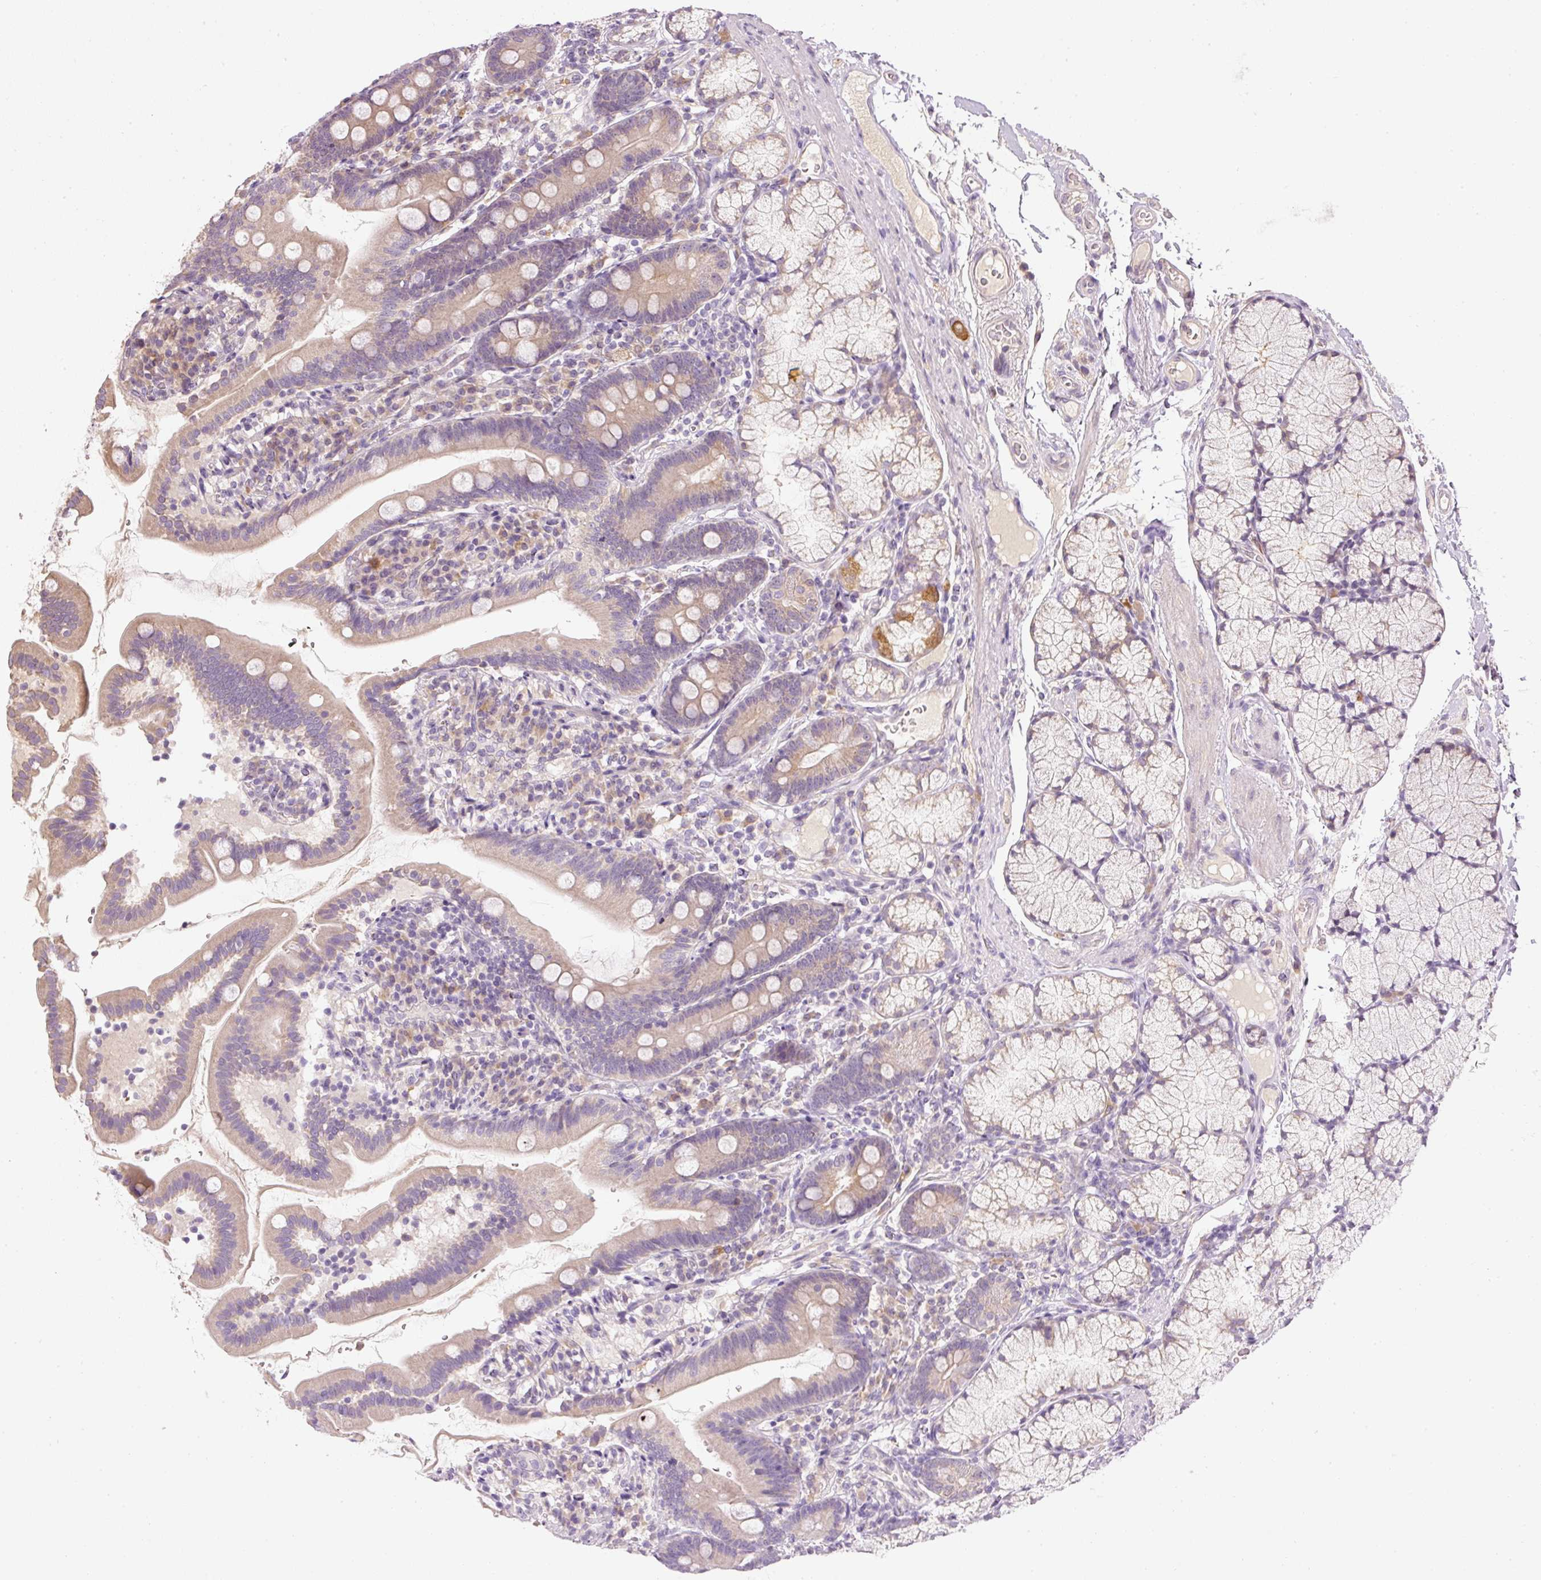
{"staining": {"intensity": "weak", "quantity": ">75%", "location": "cytoplasmic/membranous"}, "tissue": "duodenum", "cell_type": "Glandular cells", "image_type": "normal", "snomed": [{"axis": "morphology", "description": "Normal tissue, NOS"}, {"axis": "topography", "description": "Duodenum"}], "caption": "The micrograph shows staining of normal duodenum, revealing weak cytoplasmic/membranous protein positivity (brown color) within glandular cells.", "gene": "CTTNBP2", "patient": {"sex": "female", "age": 67}}